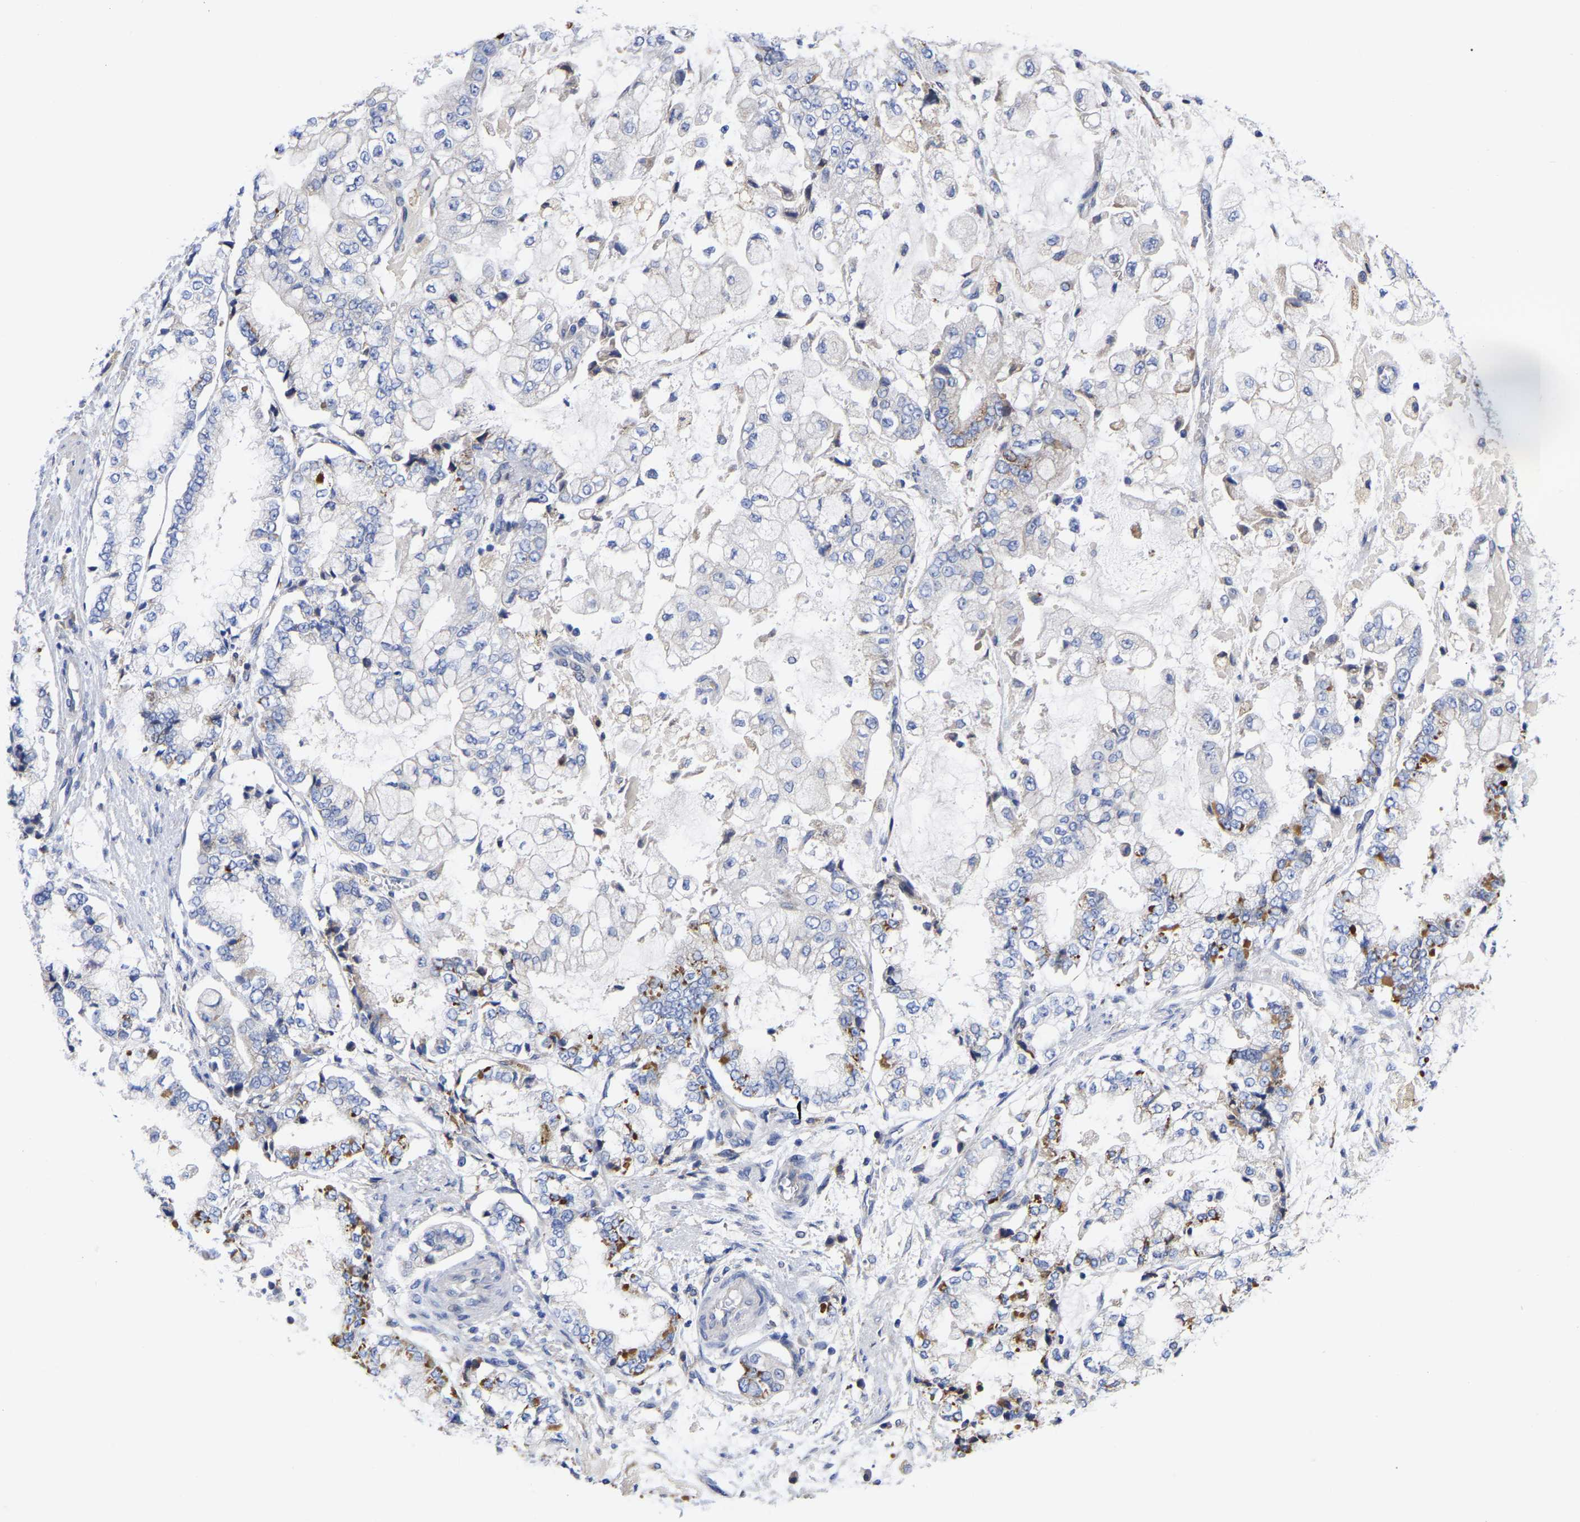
{"staining": {"intensity": "moderate", "quantity": "<25%", "location": "cytoplasmic/membranous"}, "tissue": "stomach cancer", "cell_type": "Tumor cells", "image_type": "cancer", "snomed": [{"axis": "morphology", "description": "Adenocarcinoma, NOS"}, {"axis": "topography", "description": "Stomach"}], "caption": "A photomicrograph of human stomach adenocarcinoma stained for a protein reveals moderate cytoplasmic/membranous brown staining in tumor cells.", "gene": "CFAP298", "patient": {"sex": "male", "age": 76}}